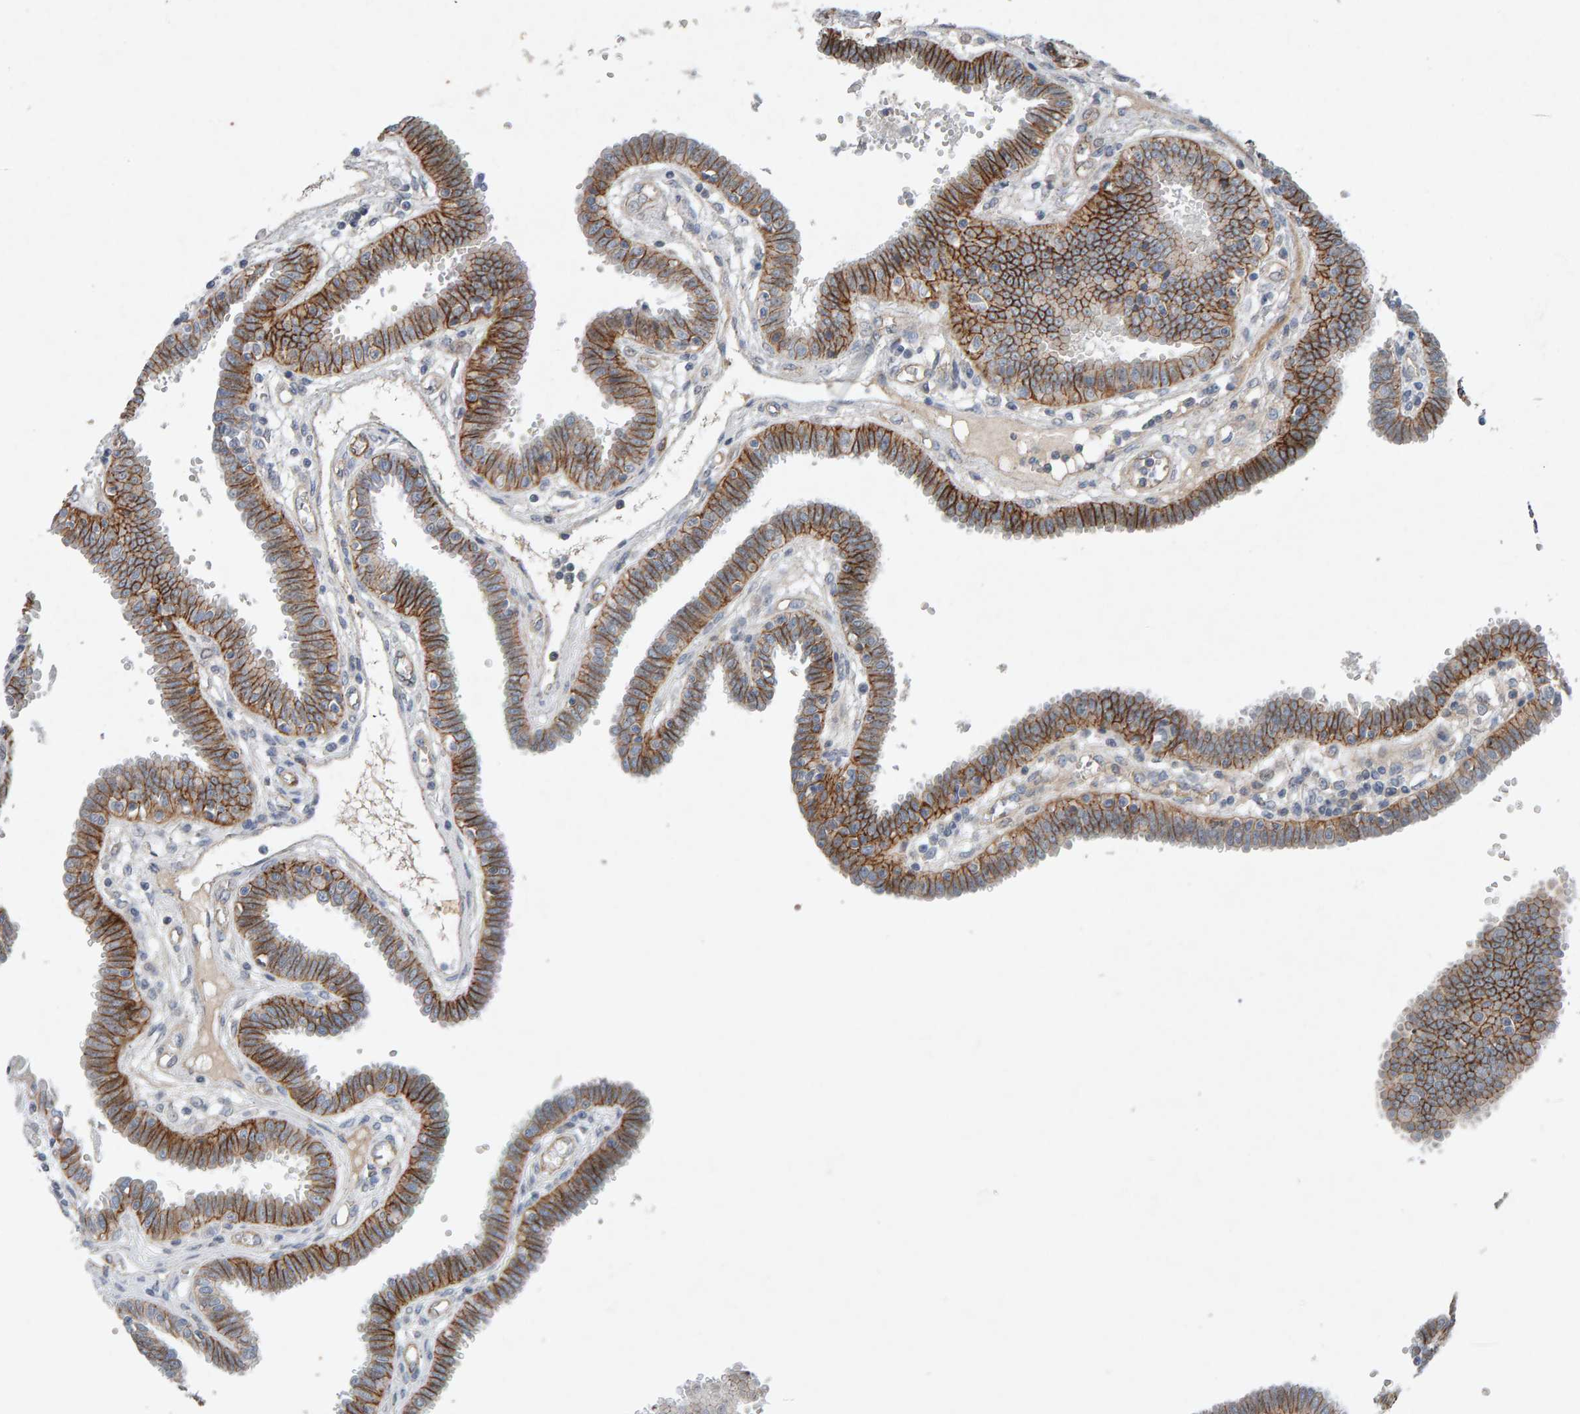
{"staining": {"intensity": "strong", "quantity": ">75%", "location": "cytoplasmic/membranous"}, "tissue": "fallopian tube", "cell_type": "Glandular cells", "image_type": "normal", "snomed": [{"axis": "morphology", "description": "Normal tissue, NOS"}, {"axis": "topography", "description": "Fallopian tube"}], "caption": "This is a micrograph of immunohistochemistry (IHC) staining of benign fallopian tube, which shows strong positivity in the cytoplasmic/membranous of glandular cells.", "gene": "PTPRM", "patient": {"sex": "female", "age": 32}}